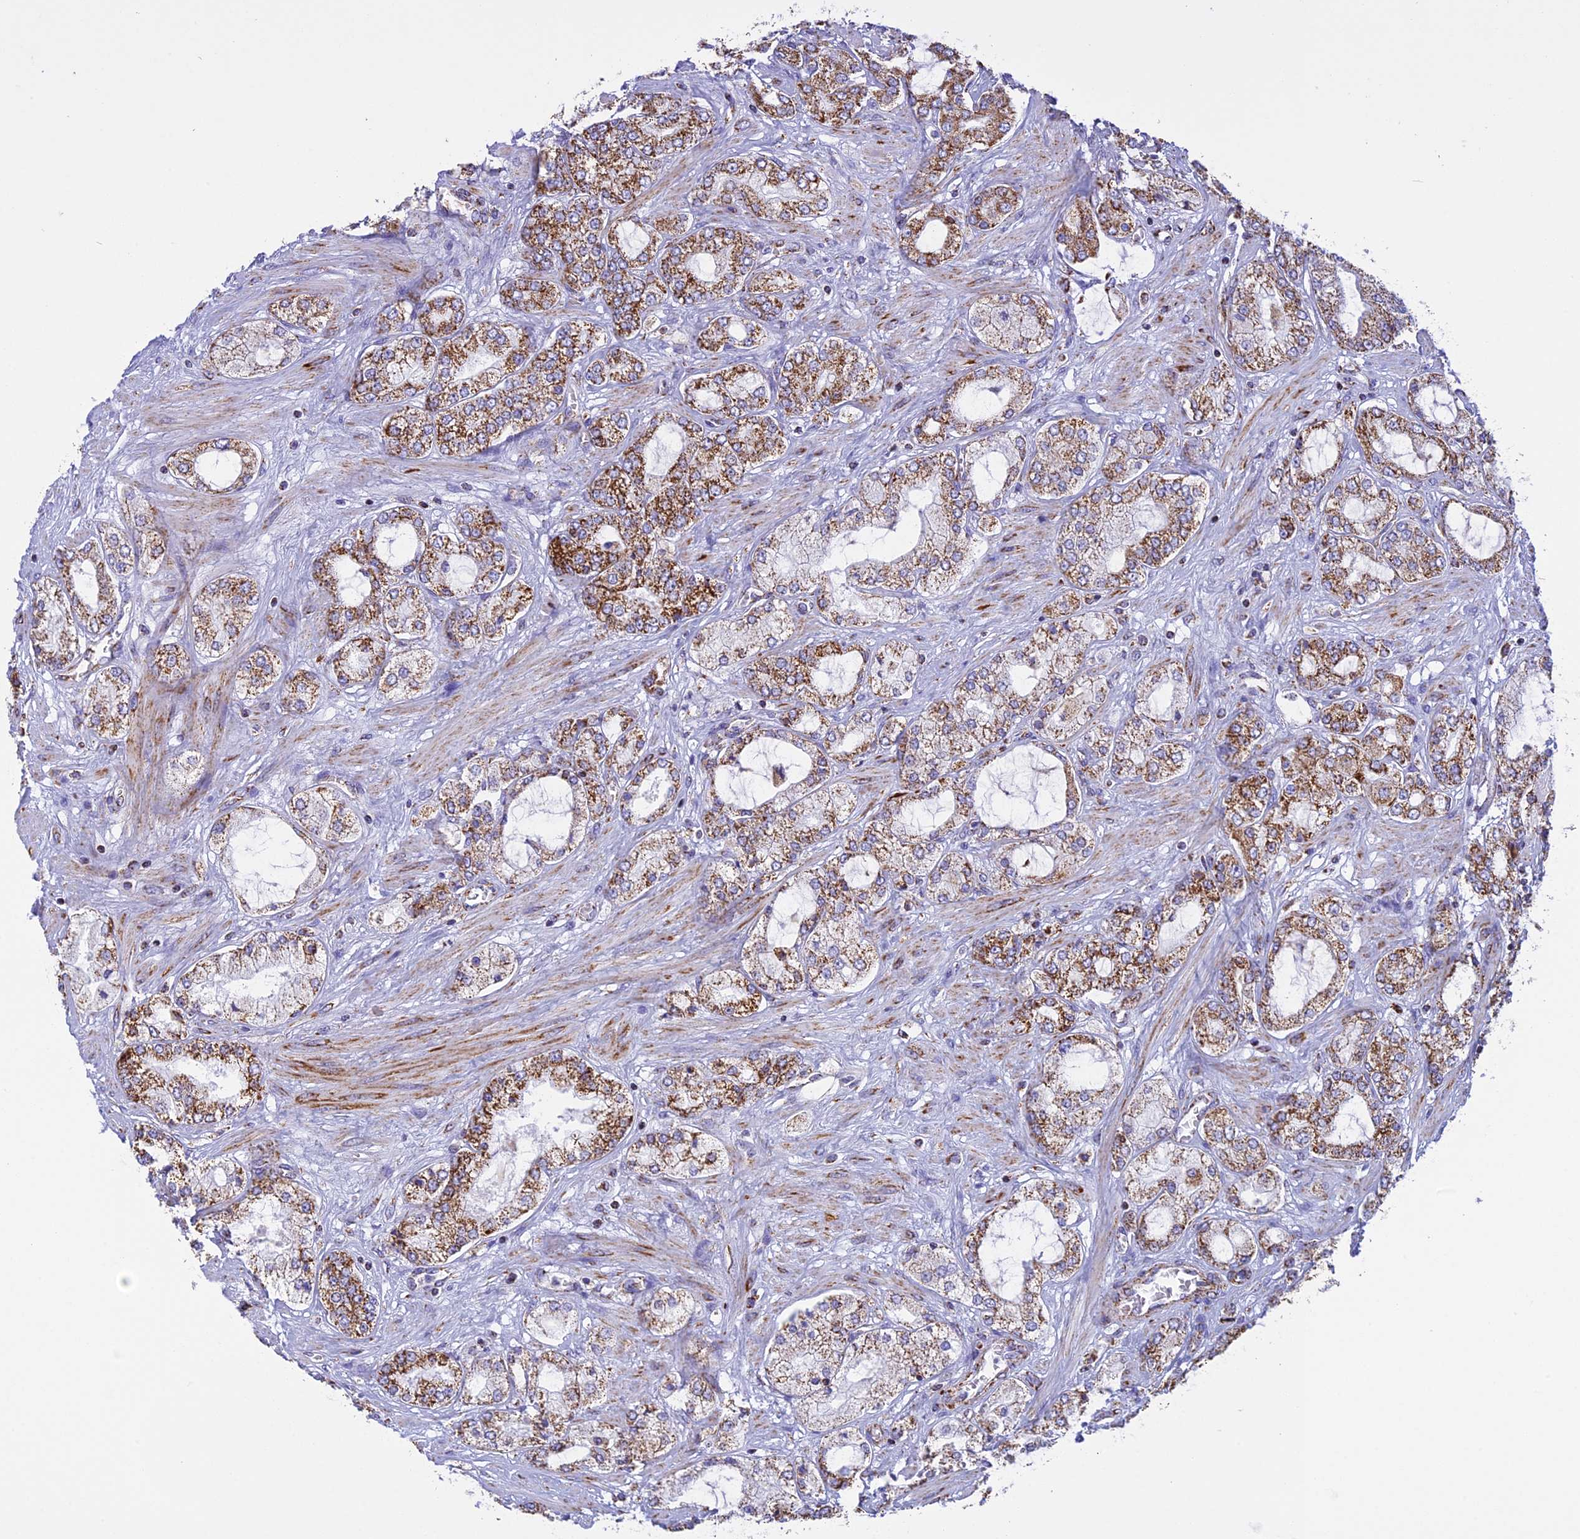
{"staining": {"intensity": "moderate", "quantity": ">75%", "location": "cytoplasmic/membranous"}, "tissue": "prostate cancer", "cell_type": "Tumor cells", "image_type": "cancer", "snomed": [{"axis": "morphology", "description": "Adenocarcinoma, High grade"}, {"axis": "topography", "description": "Prostate"}], "caption": "Moderate cytoplasmic/membranous protein positivity is appreciated in about >75% of tumor cells in prostate high-grade adenocarcinoma. (IHC, brightfield microscopy, high magnification).", "gene": "KCNG1", "patient": {"sex": "male", "age": 64}}